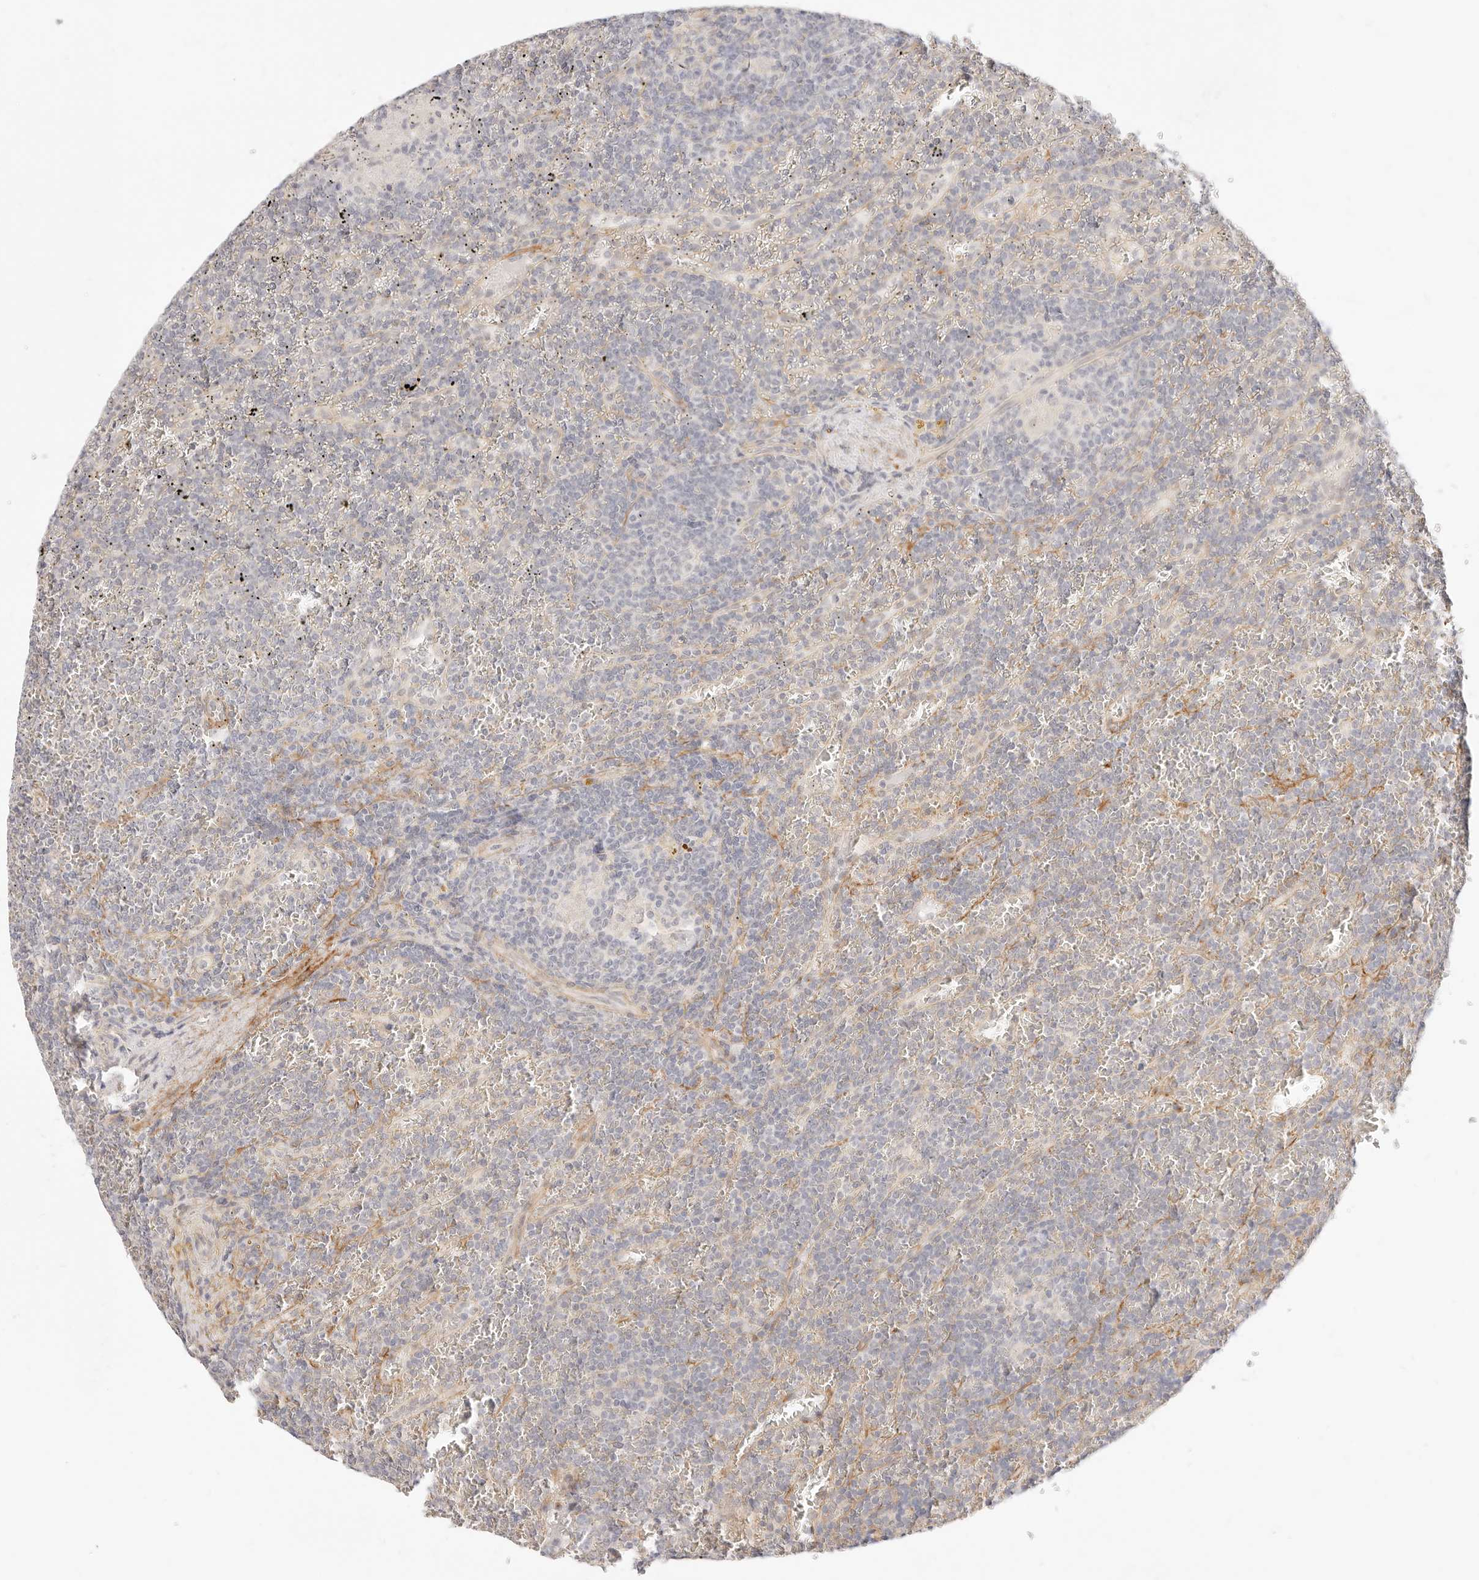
{"staining": {"intensity": "negative", "quantity": "none", "location": "none"}, "tissue": "lymphoma", "cell_type": "Tumor cells", "image_type": "cancer", "snomed": [{"axis": "morphology", "description": "Malignant lymphoma, non-Hodgkin's type, Low grade"}, {"axis": "topography", "description": "Spleen"}], "caption": "Immunohistochemistry image of neoplastic tissue: malignant lymphoma, non-Hodgkin's type (low-grade) stained with DAB (3,3'-diaminobenzidine) reveals no significant protein positivity in tumor cells.", "gene": "UBXN10", "patient": {"sex": "female", "age": 19}}